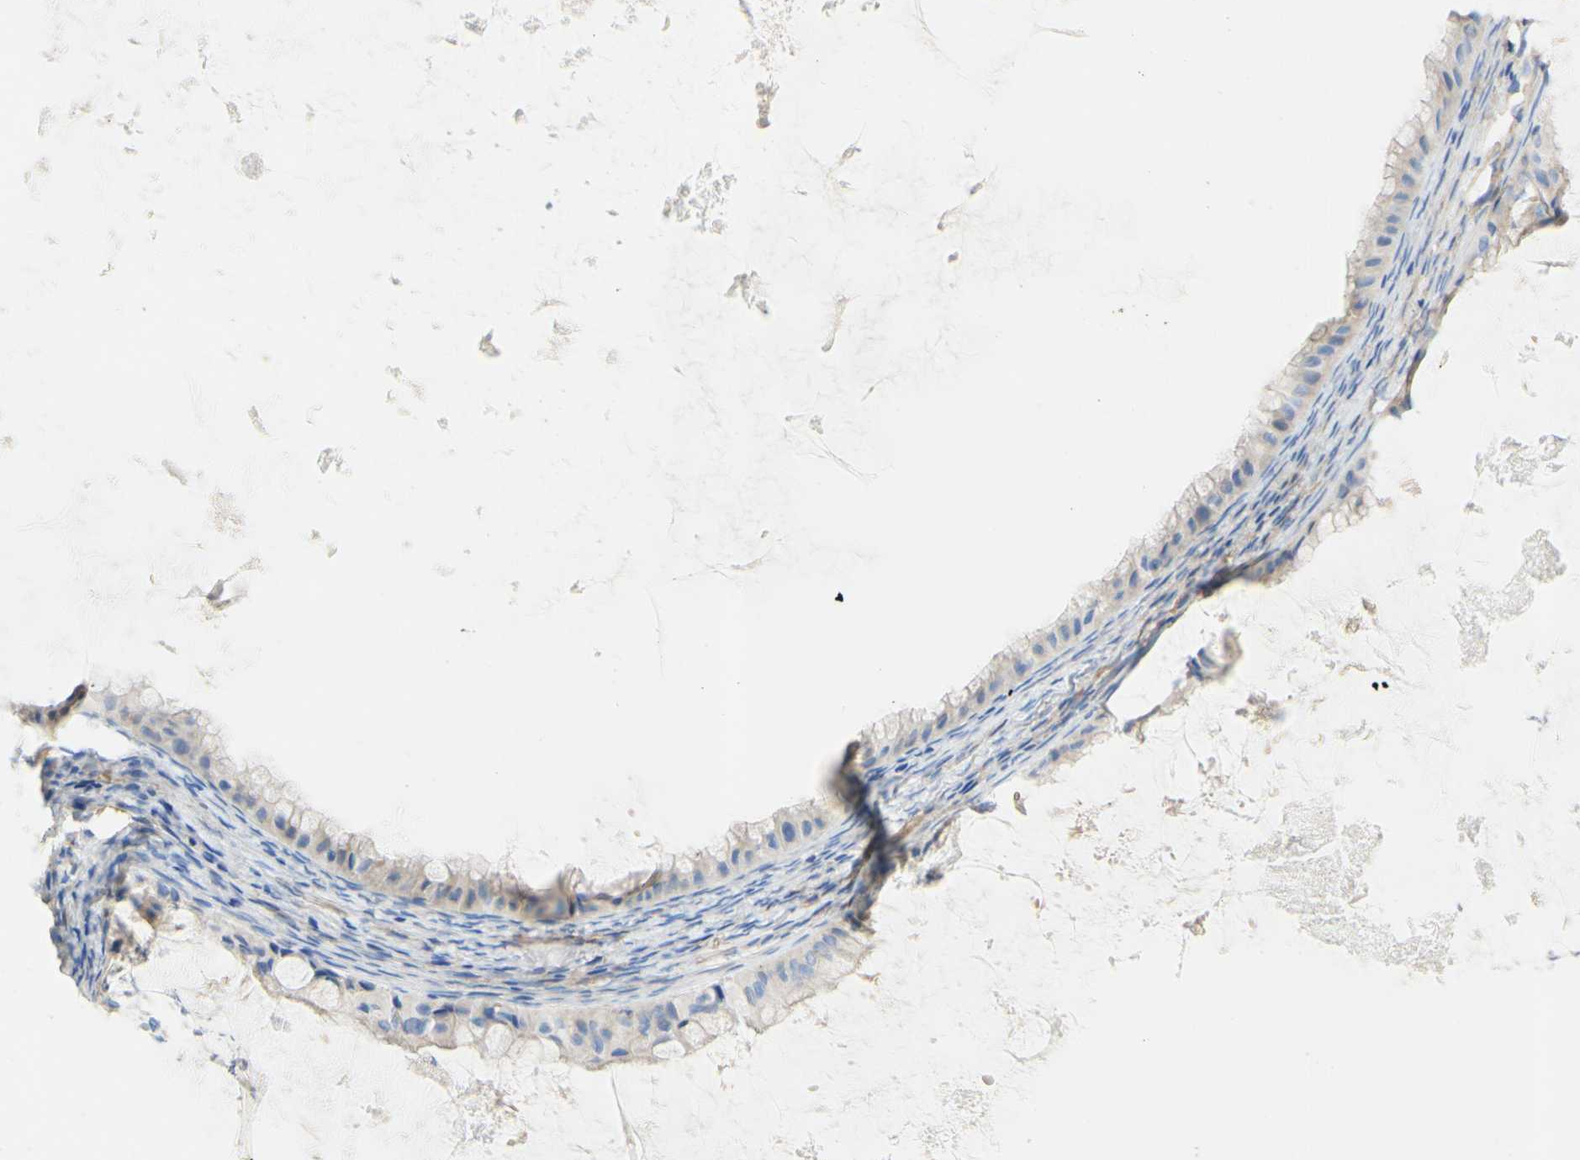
{"staining": {"intensity": "weak", "quantity": "<25%", "location": "cytoplasmic/membranous"}, "tissue": "ovarian cancer", "cell_type": "Tumor cells", "image_type": "cancer", "snomed": [{"axis": "morphology", "description": "Cystadenocarcinoma, mucinous, NOS"}, {"axis": "topography", "description": "Ovary"}], "caption": "Tumor cells show no significant protein expression in ovarian cancer.", "gene": "FGF4", "patient": {"sex": "female", "age": 61}}